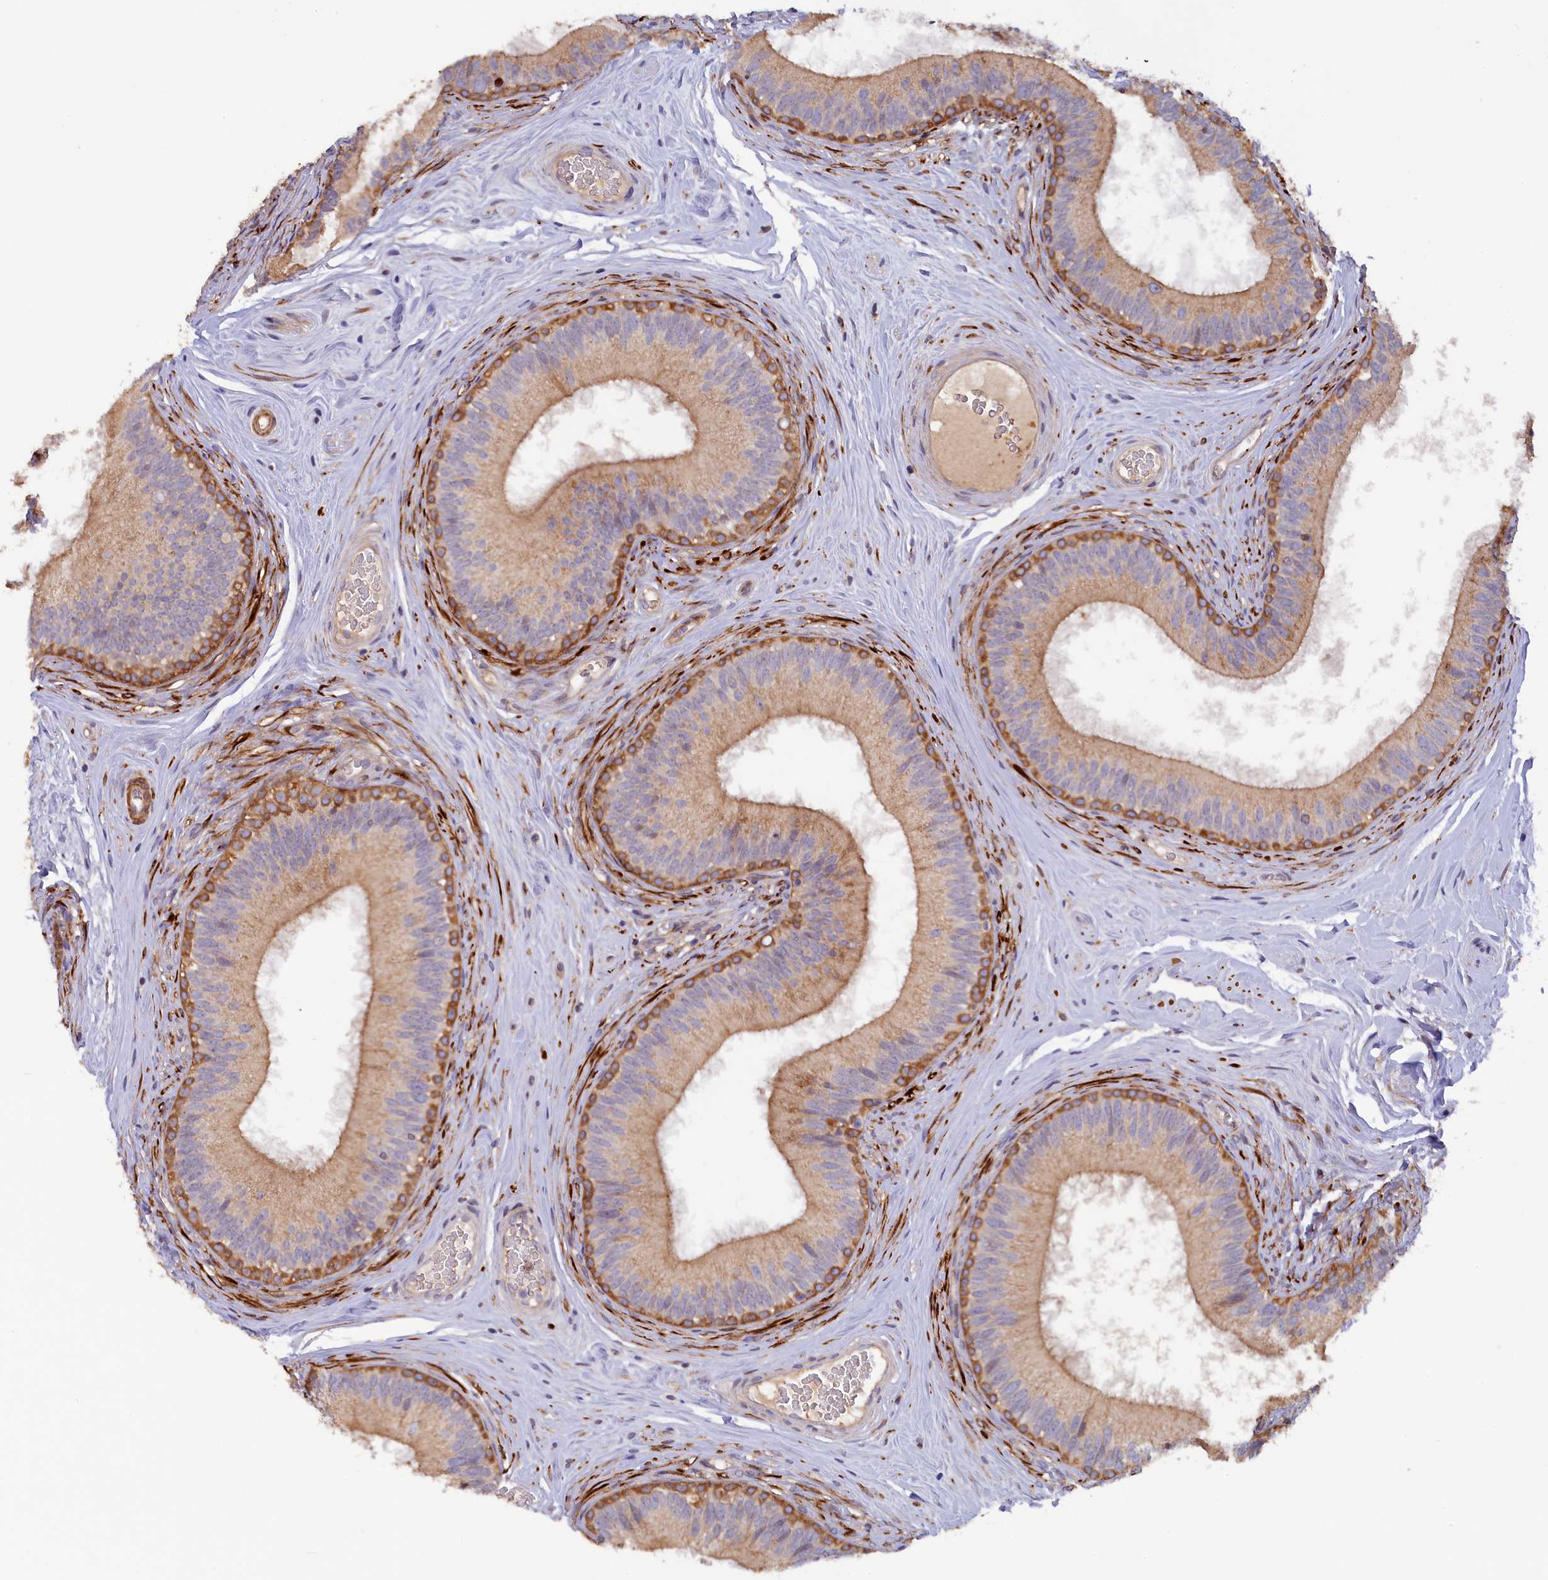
{"staining": {"intensity": "moderate", "quantity": "<25%", "location": "cytoplasmic/membranous"}, "tissue": "epididymis", "cell_type": "Glandular cells", "image_type": "normal", "snomed": [{"axis": "morphology", "description": "Normal tissue, NOS"}, {"axis": "topography", "description": "Epididymis"}], "caption": "Immunohistochemistry histopathology image of benign epididymis: epididymis stained using IHC exhibits low levels of moderate protein expression localized specifically in the cytoplasmic/membranous of glandular cells, appearing as a cytoplasmic/membranous brown color.", "gene": "FERMT1", "patient": {"sex": "male", "age": 33}}